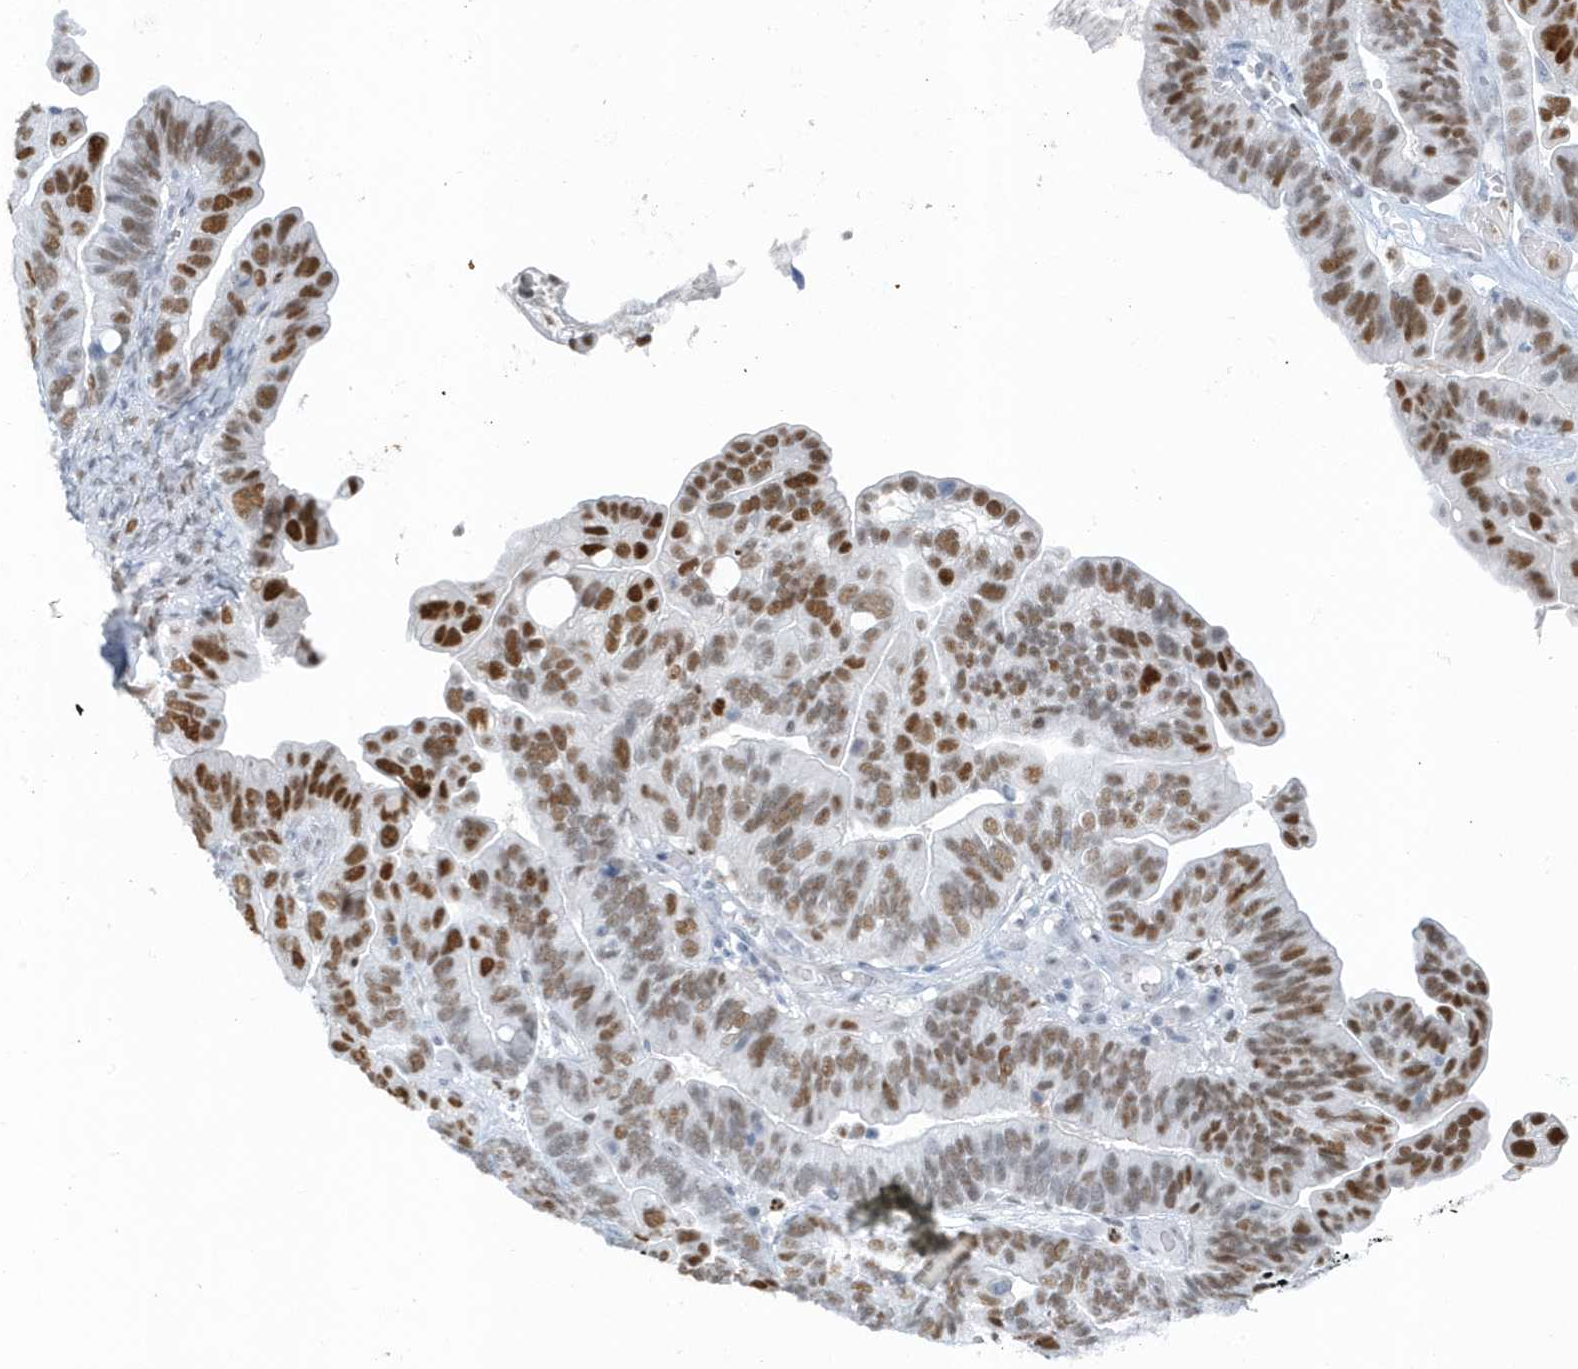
{"staining": {"intensity": "moderate", "quantity": ">75%", "location": "nuclear"}, "tissue": "ovarian cancer", "cell_type": "Tumor cells", "image_type": "cancer", "snomed": [{"axis": "morphology", "description": "Cystadenocarcinoma, serous, NOS"}, {"axis": "topography", "description": "Ovary"}], "caption": "Human ovarian serous cystadenocarcinoma stained with a brown dye shows moderate nuclear positive positivity in about >75% of tumor cells.", "gene": "SMIM34", "patient": {"sex": "female", "age": 56}}